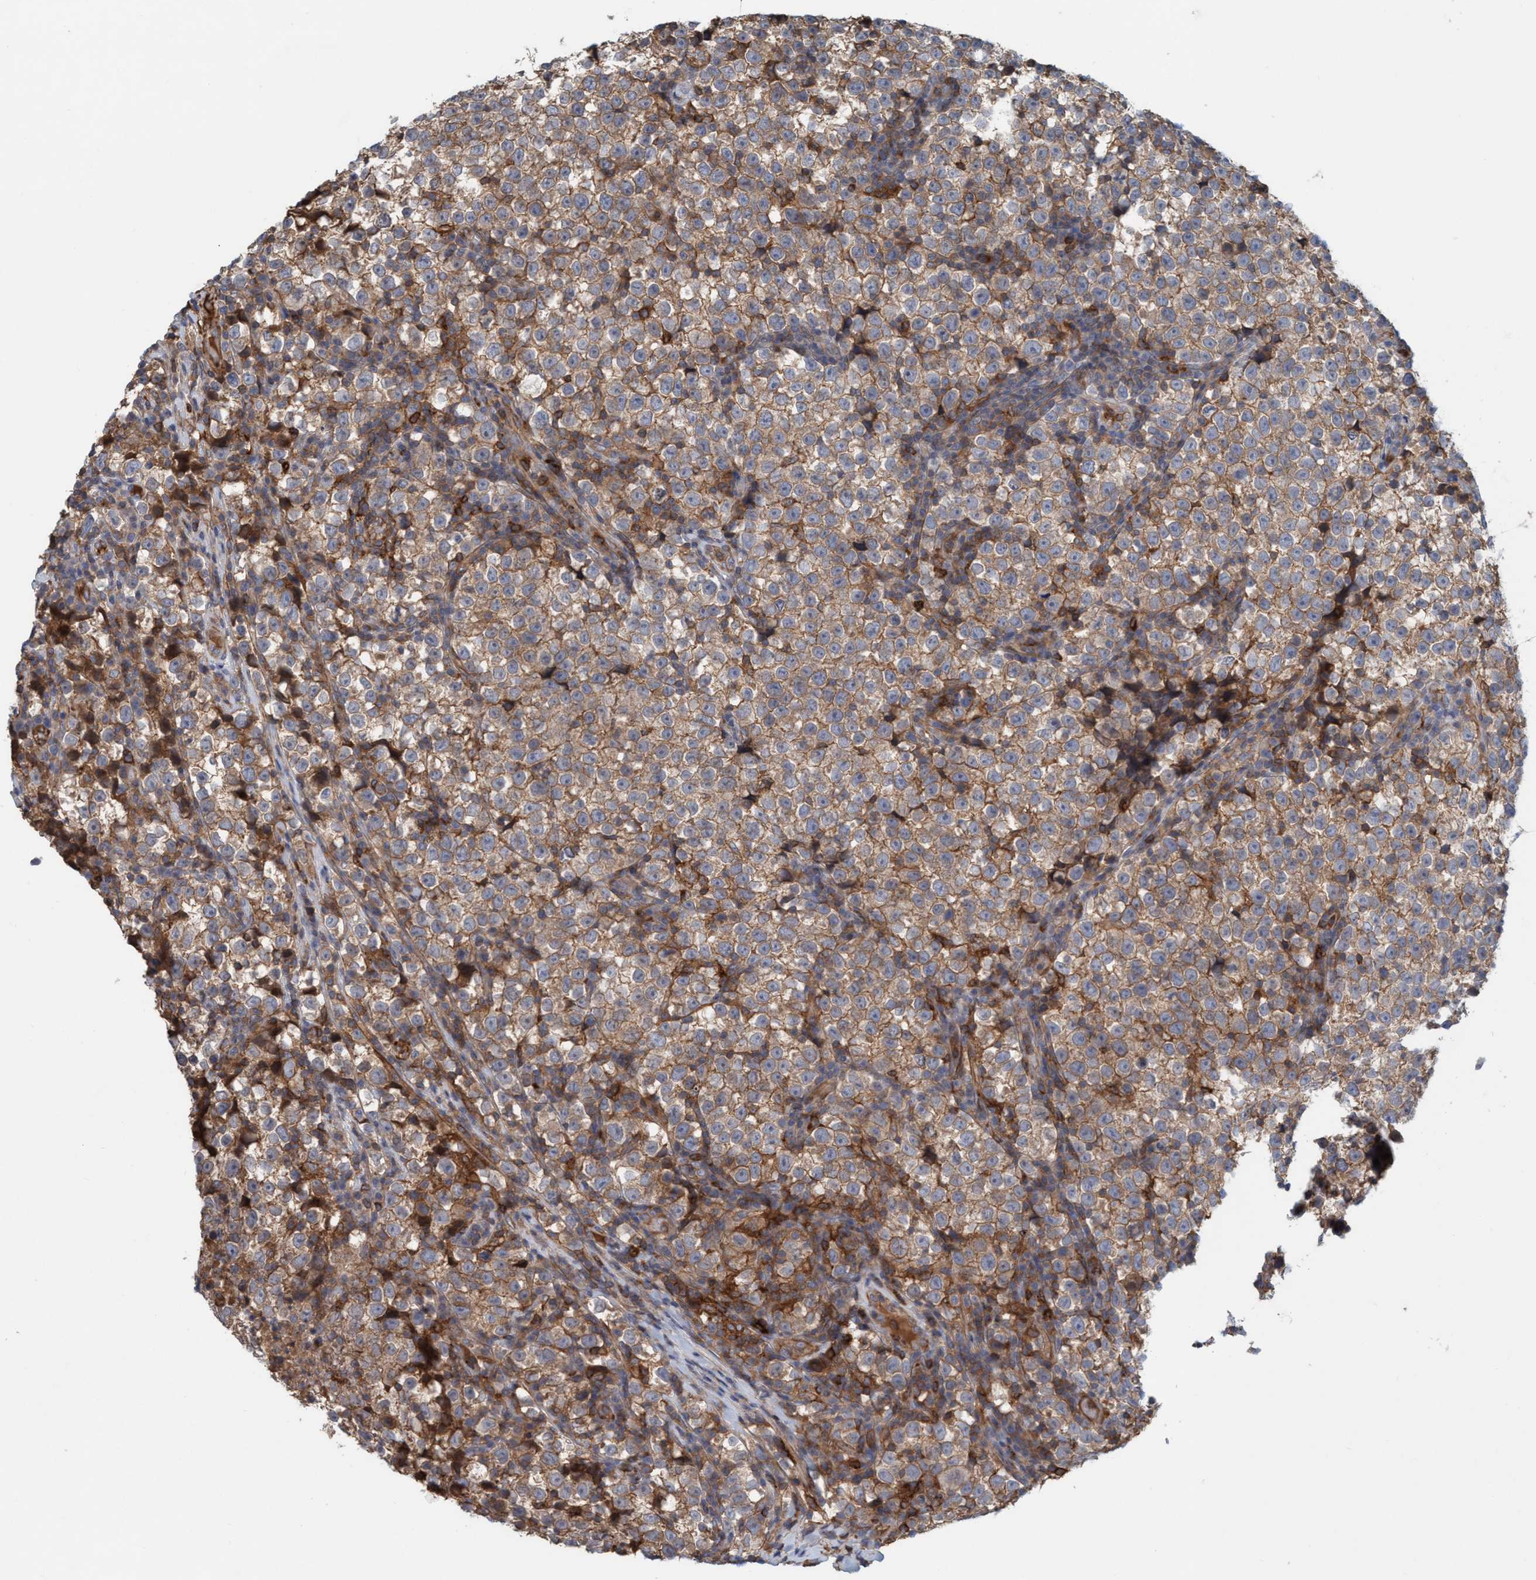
{"staining": {"intensity": "weak", "quantity": ">75%", "location": "cytoplasmic/membranous"}, "tissue": "testis cancer", "cell_type": "Tumor cells", "image_type": "cancer", "snomed": [{"axis": "morphology", "description": "Normal tissue, NOS"}, {"axis": "morphology", "description": "Seminoma, NOS"}, {"axis": "topography", "description": "Testis"}], "caption": "Immunohistochemistry (IHC) of testis cancer (seminoma) exhibits low levels of weak cytoplasmic/membranous staining in about >75% of tumor cells.", "gene": "SPECC1", "patient": {"sex": "male", "age": 43}}